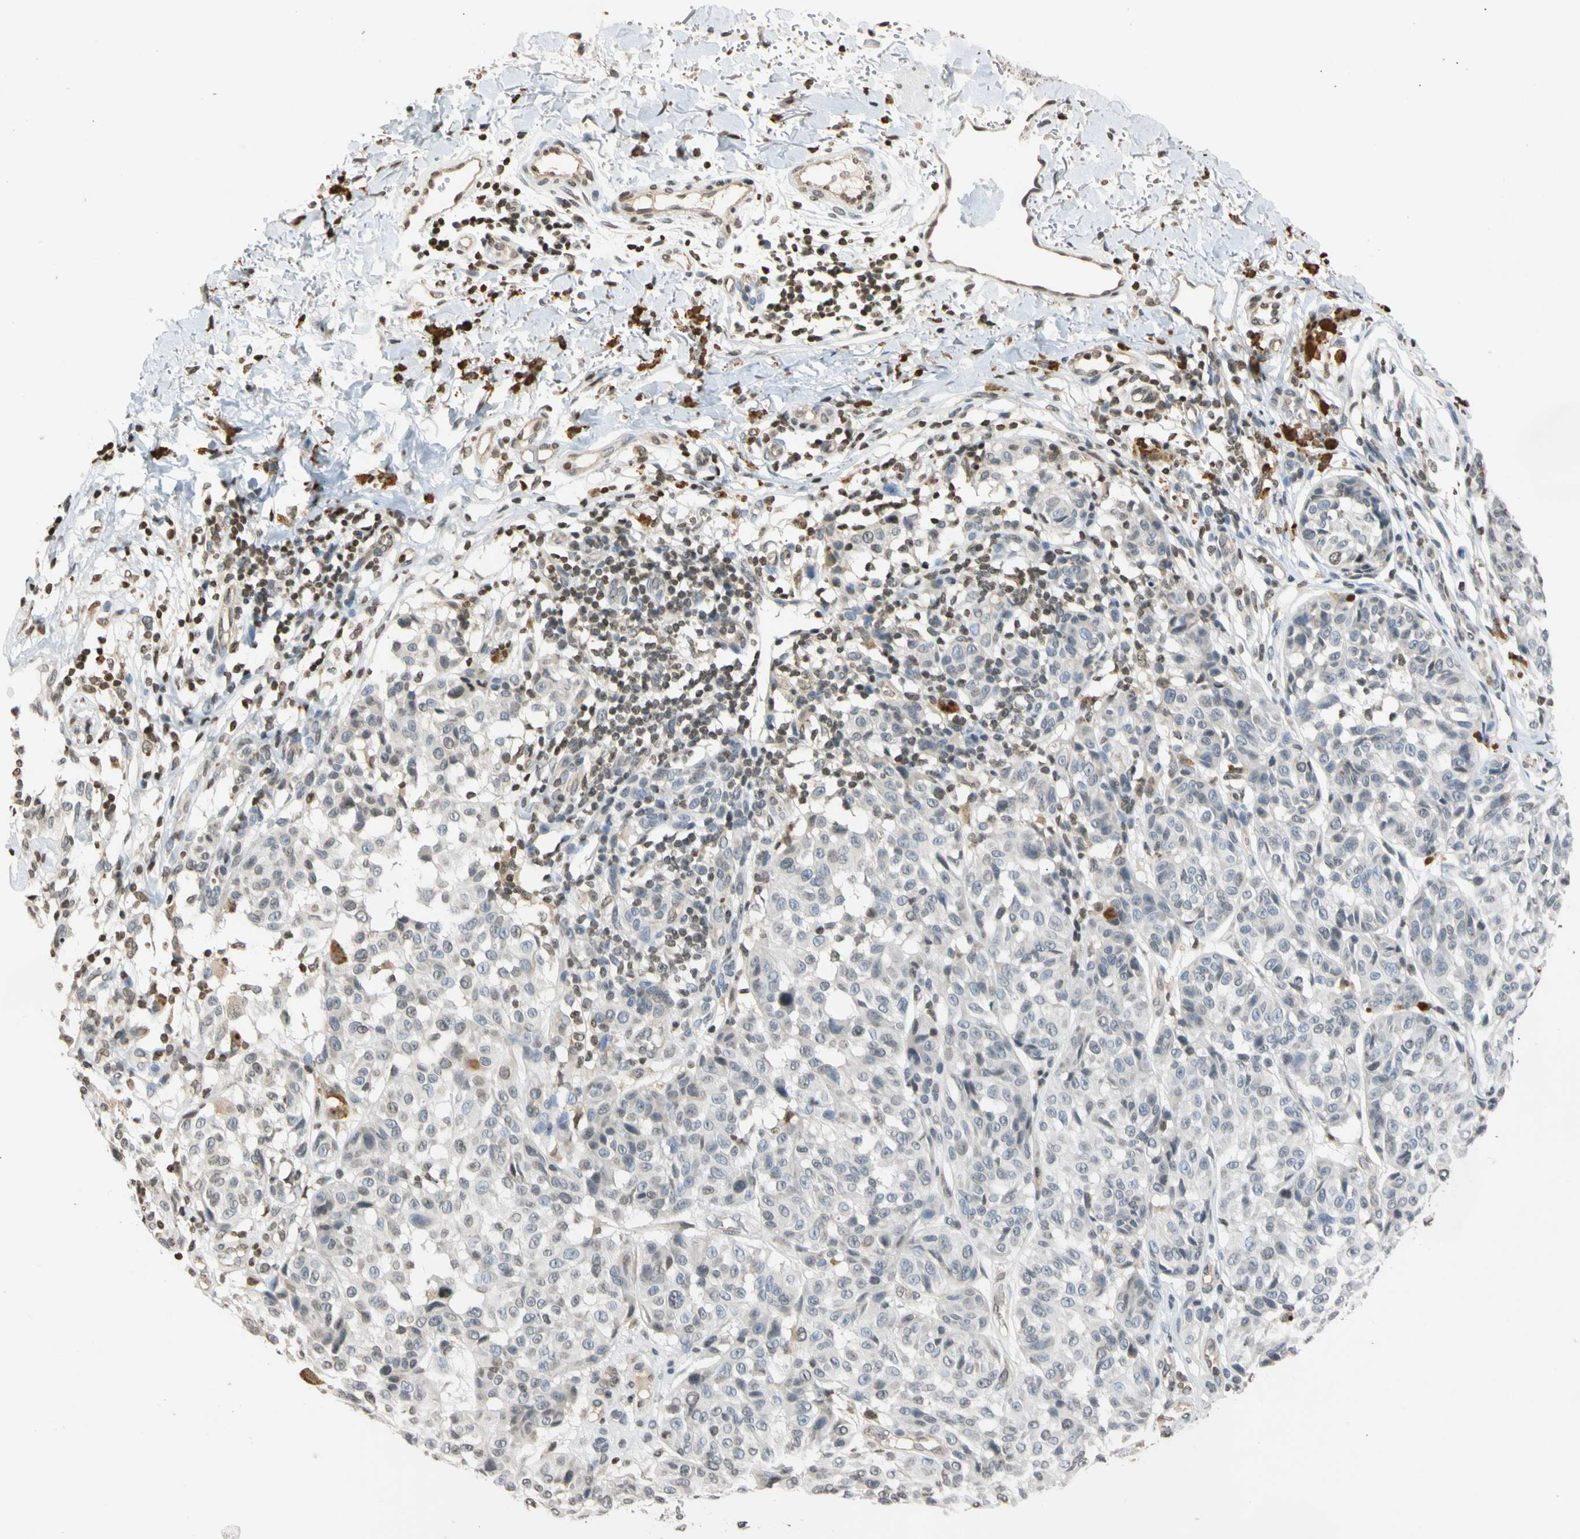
{"staining": {"intensity": "negative", "quantity": "none", "location": "none"}, "tissue": "melanoma", "cell_type": "Tumor cells", "image_type": "cancer", "snomed": [{"axis": "morphology", "description": "Malignant melanoma, NOS"}, {"axis": "topography", "description": "Skin"}], "caption": "High magnification brightfield microscopy of melanoma stained with DAB (3,3'-diaminobenzidine) (brown) and counterstained with hematoxylin (blue): tumor cells show no significant expression.", "gene": "GPX4", "patient": {"sex": "female", "age": 46}}